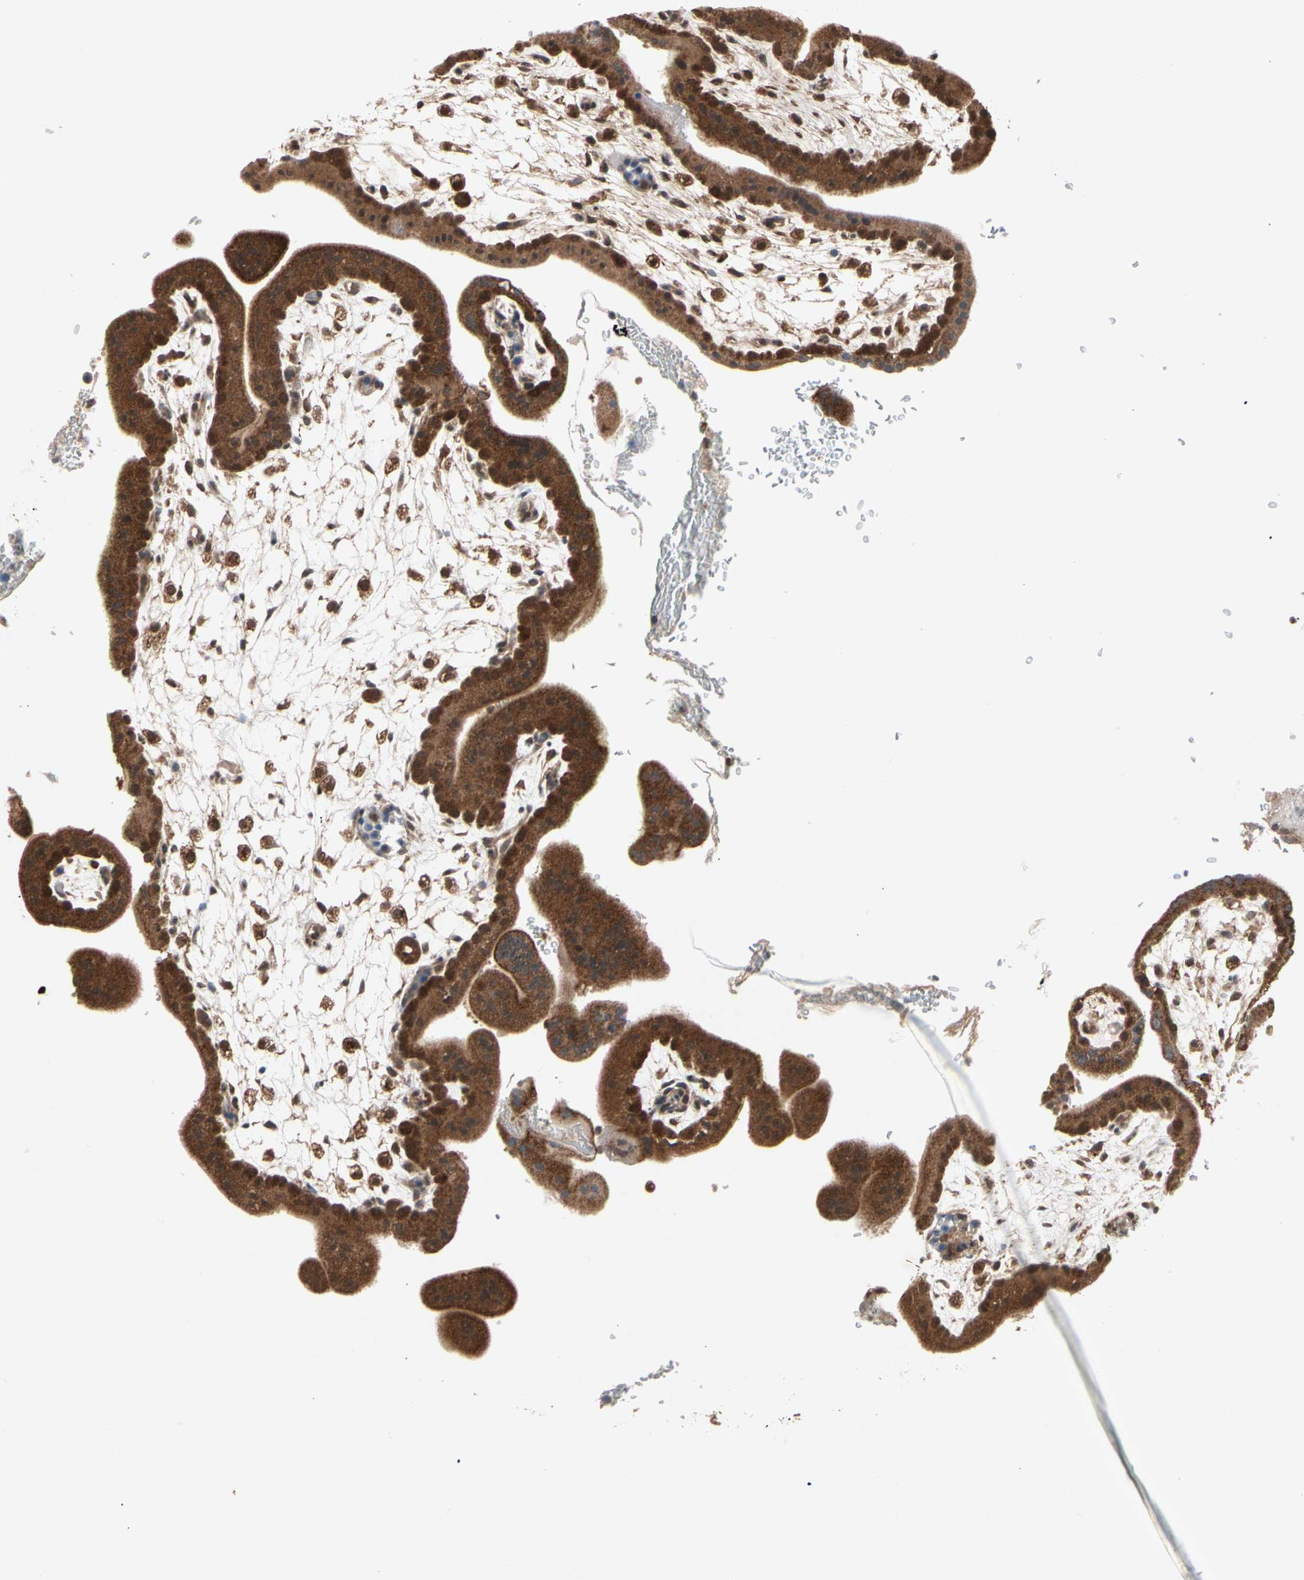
{"staining": {"intensity": "strong", "quantity": ">75%", "location": "cytoplasmic/membranous,nuclear"}, "tissue": "placenta", "cell_type": "Trophoblastic cells", "image_type": "normal", "snomed": [{"axis": "morphology", "description": "Normal tissue, NOS"}, {"axis": "topography", "description": "Placenta"}], "caption": "A brown stain highlights strong cytoplasmic/membranous,nuclear positivity of a protein in trophoblastic cells of benign placenta. The staining was performed using DAB (3,3'-diaminobenzidine) to visualize the protein expression in brown, while the nuclei were stained in blue with hematoxylin (Magnification: 20x).", "gene": "MTHFS", "patient": {"sex": "female", "age": 35}}